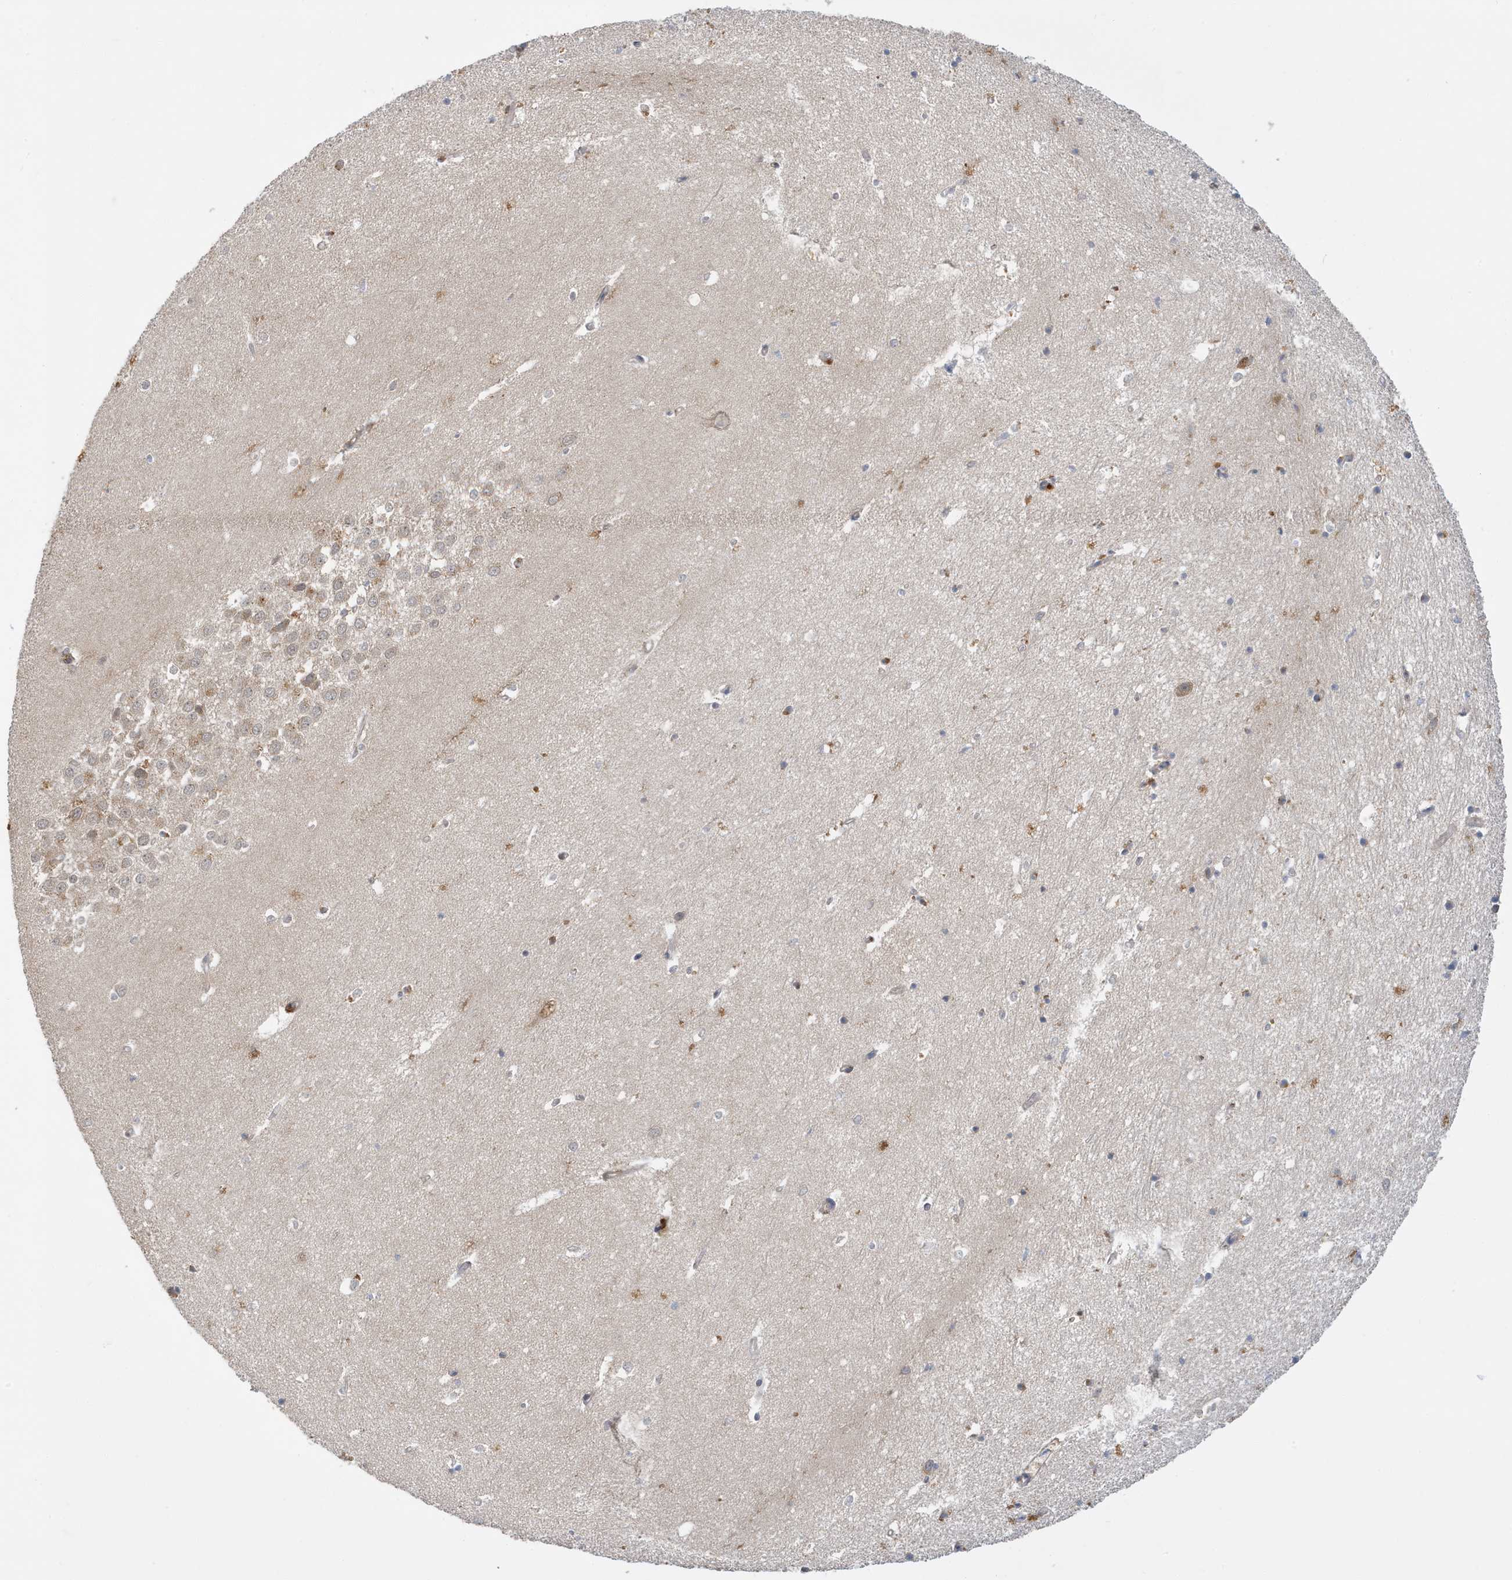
{"staining": {"intensity": "weak", "quantity": "<25%", "location": "cytoplasmic/membranous"}, "tissue": "hippocampus", "cell_type": "Glial cells", "image_type": "normal", "snomed": [{"axis": "morphology", "description": "Normal tissue, NOS"}, {"axis": "topography", "description": "Hippocampus"}], "caption": "Immunohistochemistry histopathology image of normal hippocampus: hippocampus stained with DAB shows no significant protein expression in glial cells. Nuclei are stained in blue.", "gene": "LAPTM4A", "patient": {"sex": "female", "age": 64}}